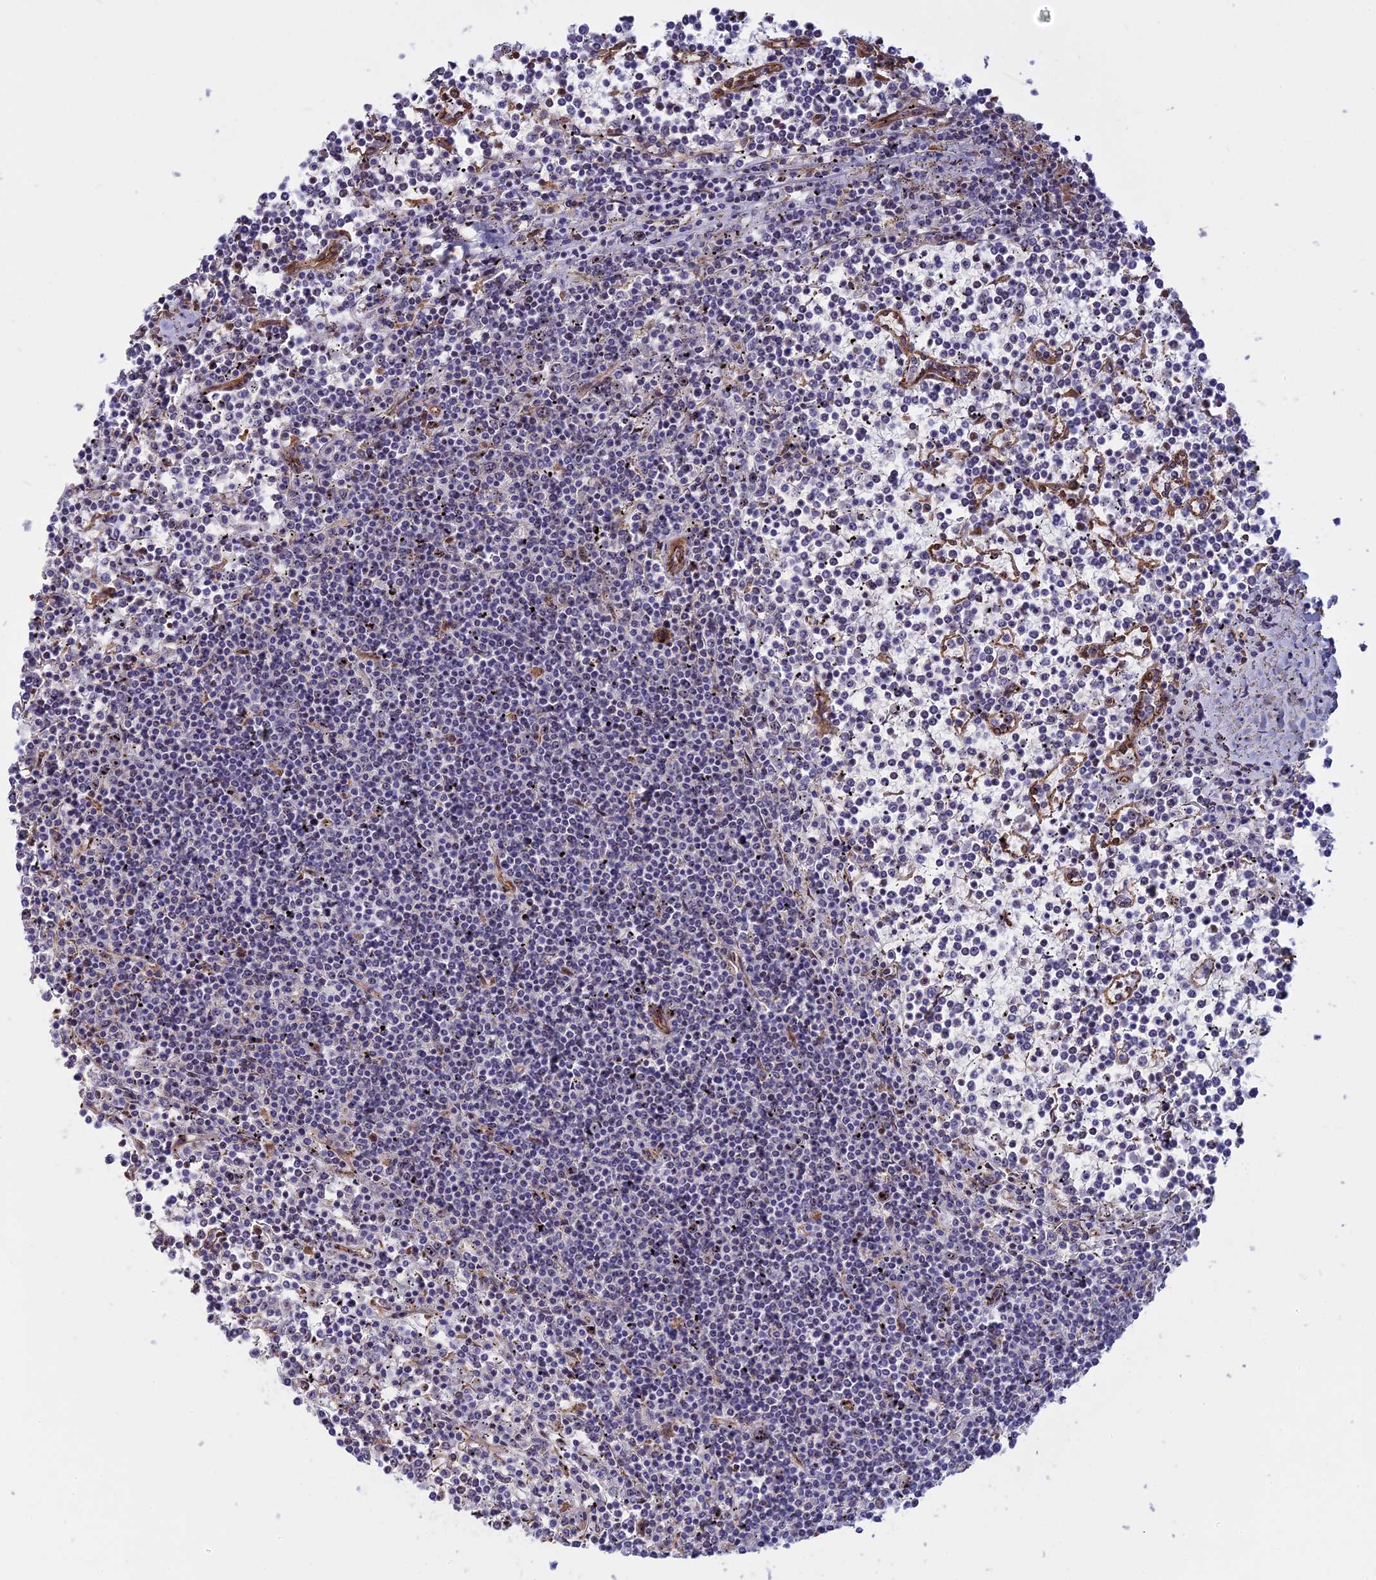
{"staining": {"intensity": "negative", "quantity": "none", "location": "none"}, "tissue": "lymphoma", "cell_type": "Tumor cells", "image_type": "cancer", "snomed": [{"axis": "morphology", "description": "Malignant lymphoma, non-Hodgkin's type, Low grade"}, {"axis": "topography", "description": "Spleen"}], "caption": "Lymphoma stained for a protein using immunohistochemistry (IHC) demonstrates no expression tumor cells.", "gene": "DBNDD1", "patient": {"sex": "female", "age": 19}}